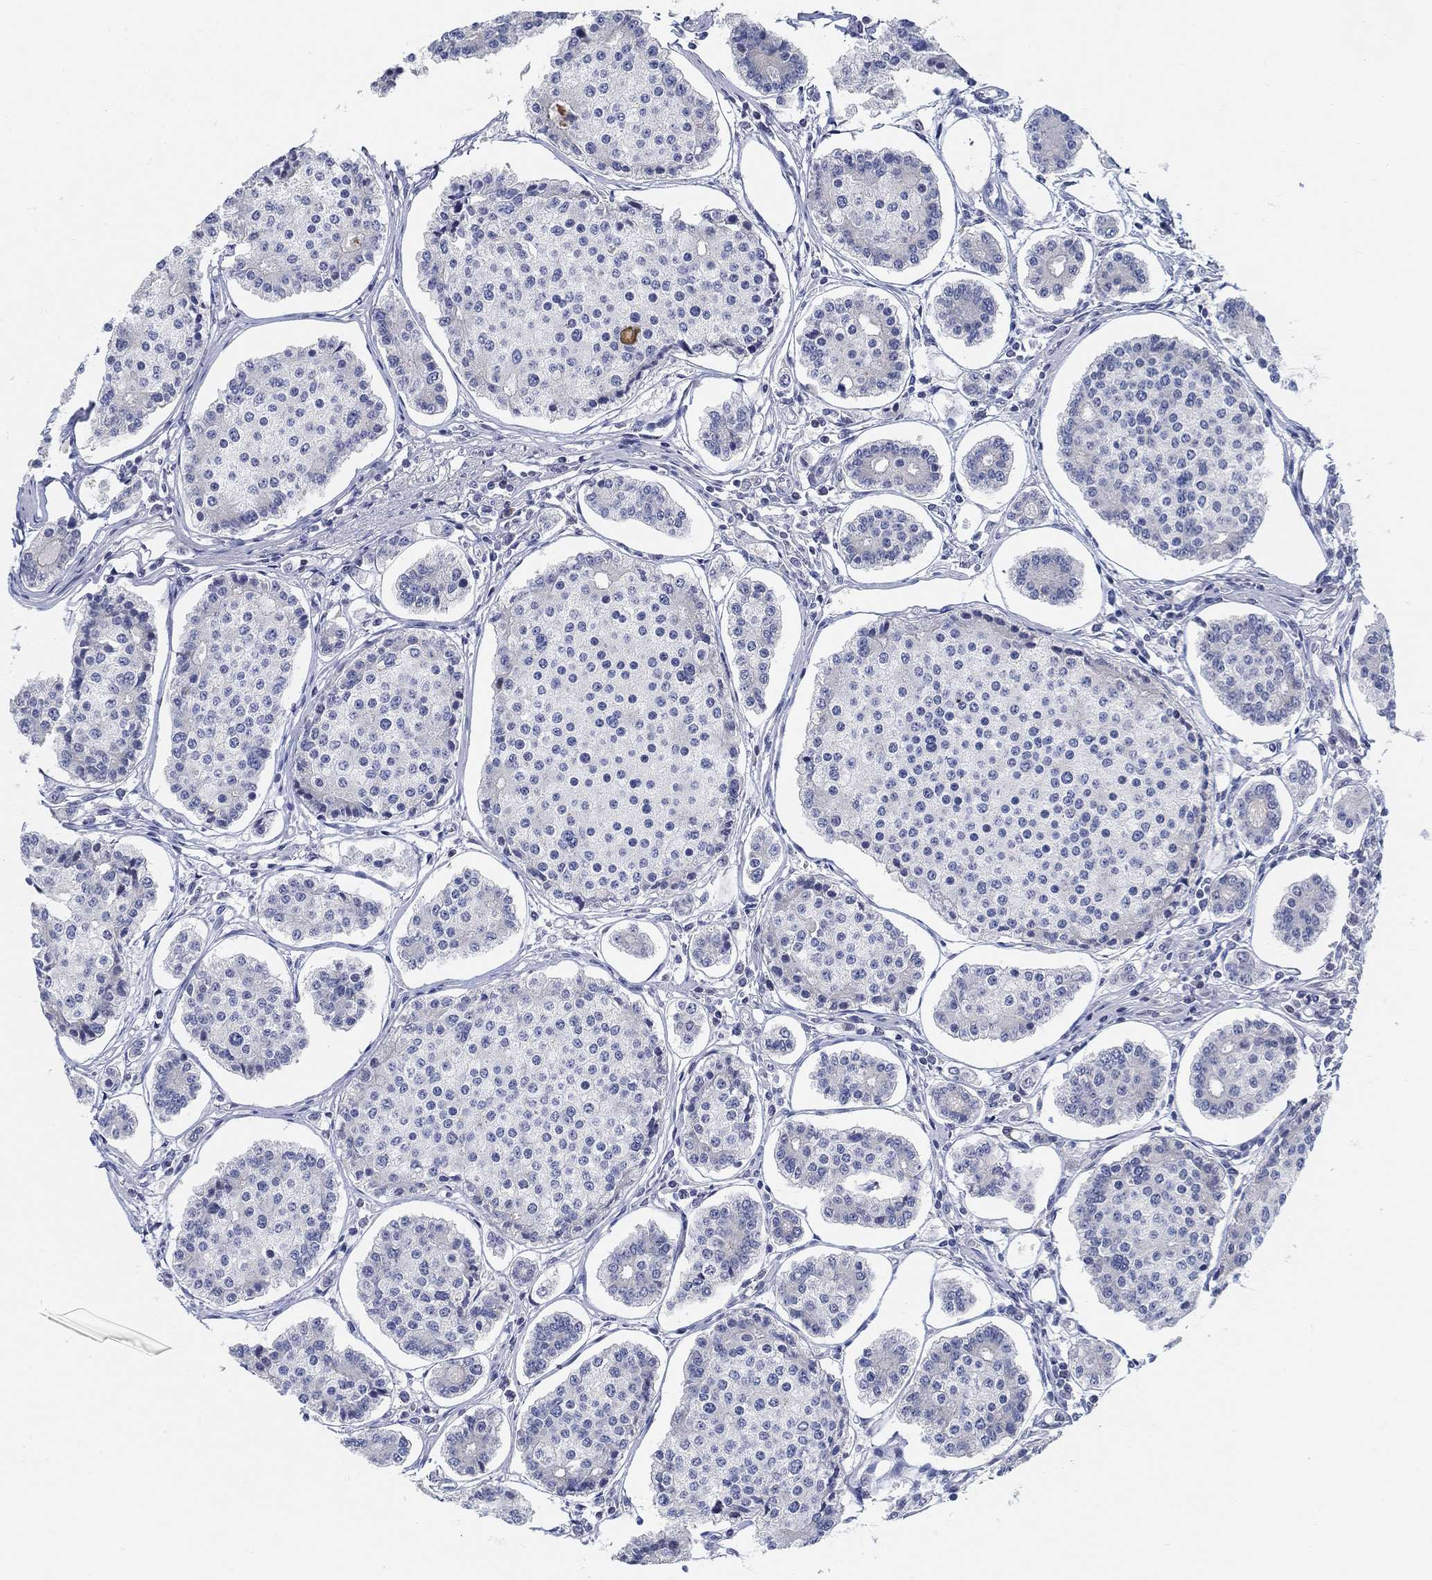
{"staining": {"intensity": "negative", "quantity": "none", "location": "none"}, "tissue": "carcinoid", "cell_type": "Tumor cells", "image_type": "cancer", "snomed": [{"axis": "morphology", "description": "Carcinoid, malignant, NOS"}, {"axis": "topography", "description": "Small intestine"}], "caption": "An image of human carcinoid is negative for staining in tumor cells. The staining is performed using DAB brown chromogen with nuclei counter-stained in using hematoxylin.", "gene": "SNTG2", "patient": {"sex": "female", "age": 65}}